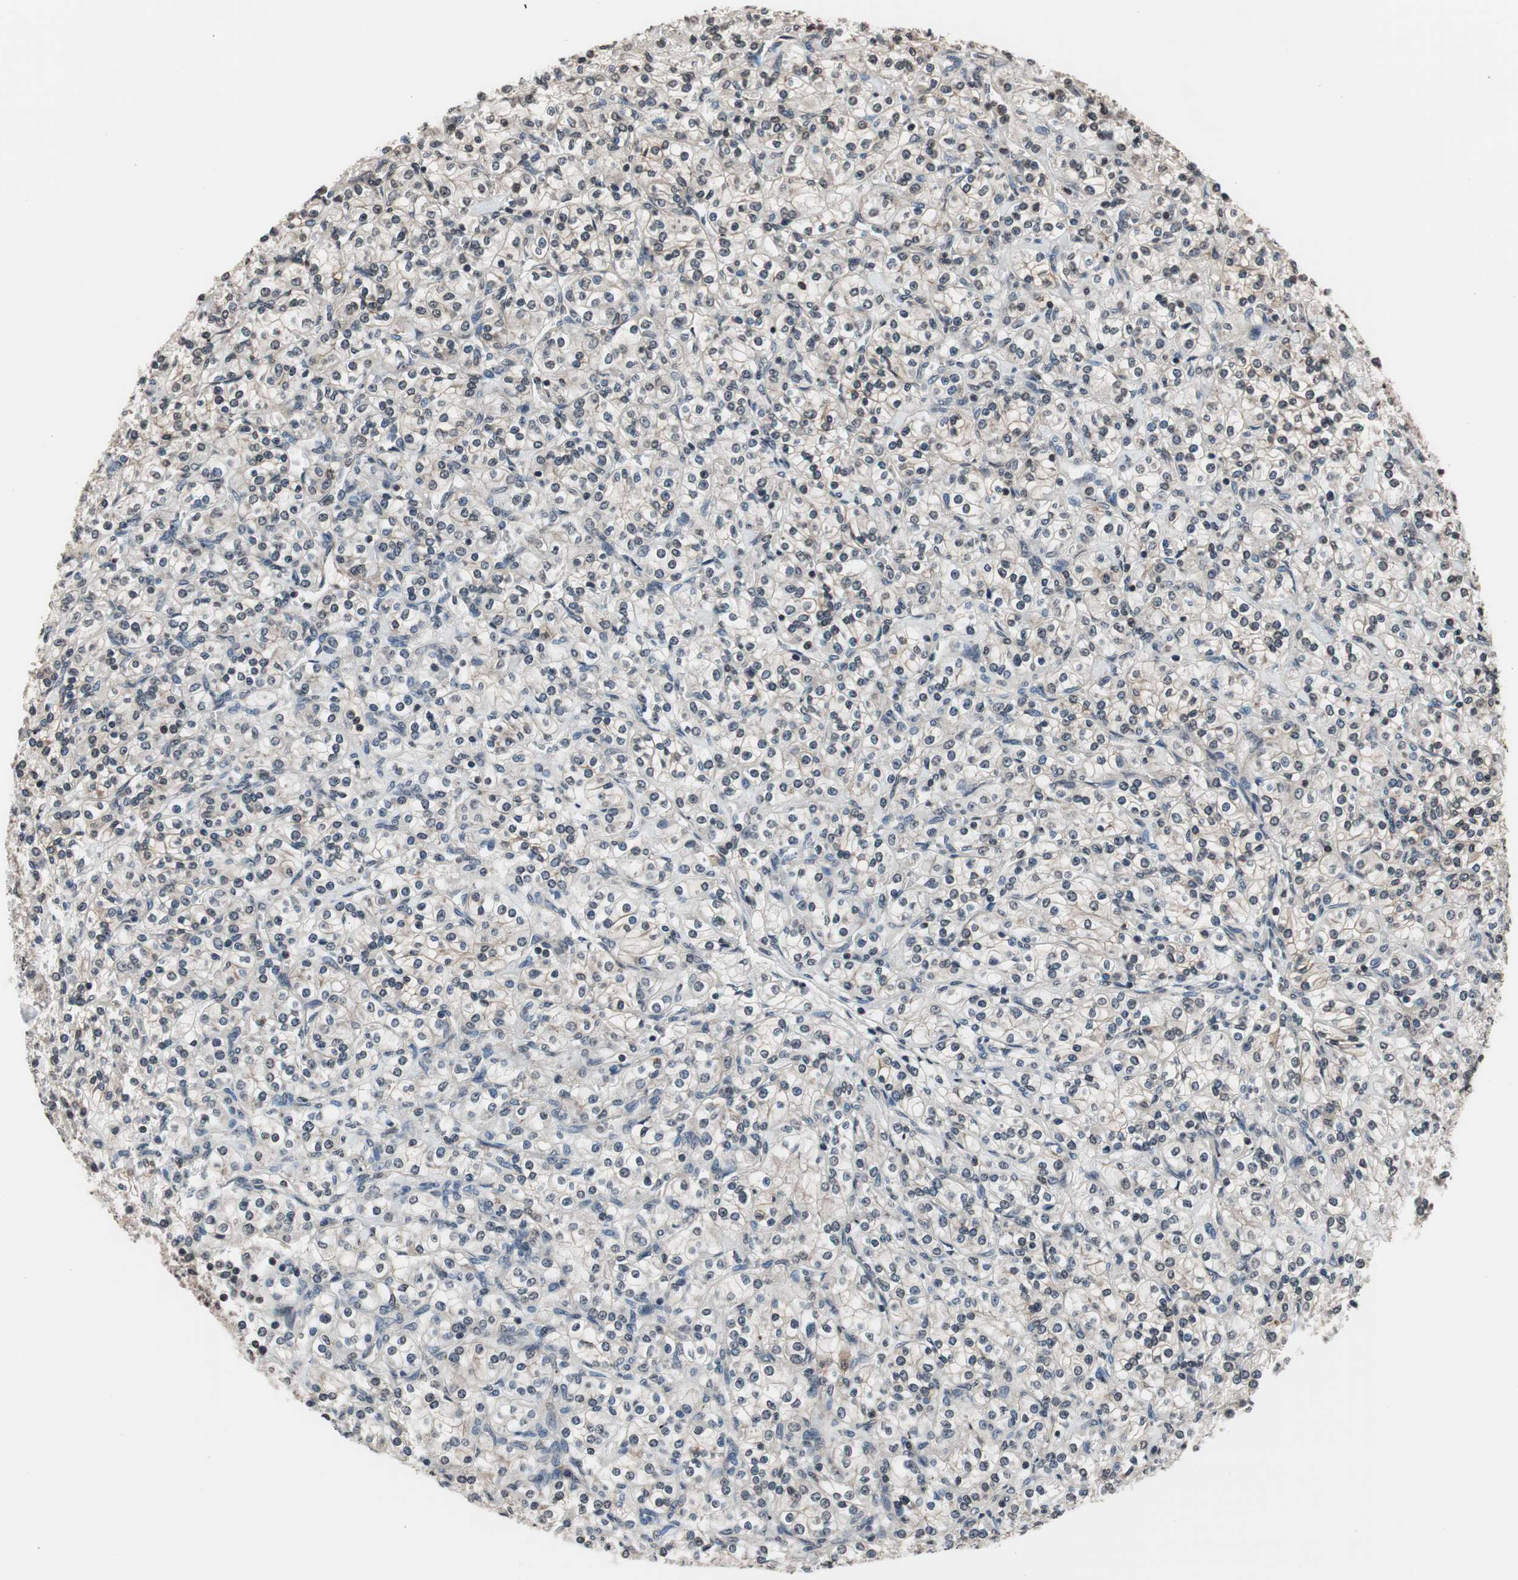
{"staining": {"intensity": "negative", "quantity": "none", "location": "none"}, "tissue": "renal cancer", "cell_type": "Tumor cells", "image_type": "cancer", "snomed": [{"axis": "morphology", "description": "Adenocarcinoma, NOS"}, {"axis": "topography", "description": "Kidney"}], "caption": "DAB (3,3'-diaminobenzidine) immunohistochemical staining of renal cancer (adenocarcinoma) reveals no significant expression in tumor cells.", "gene": "RFC1", "patient": {"sex": "male", "age": 77}}